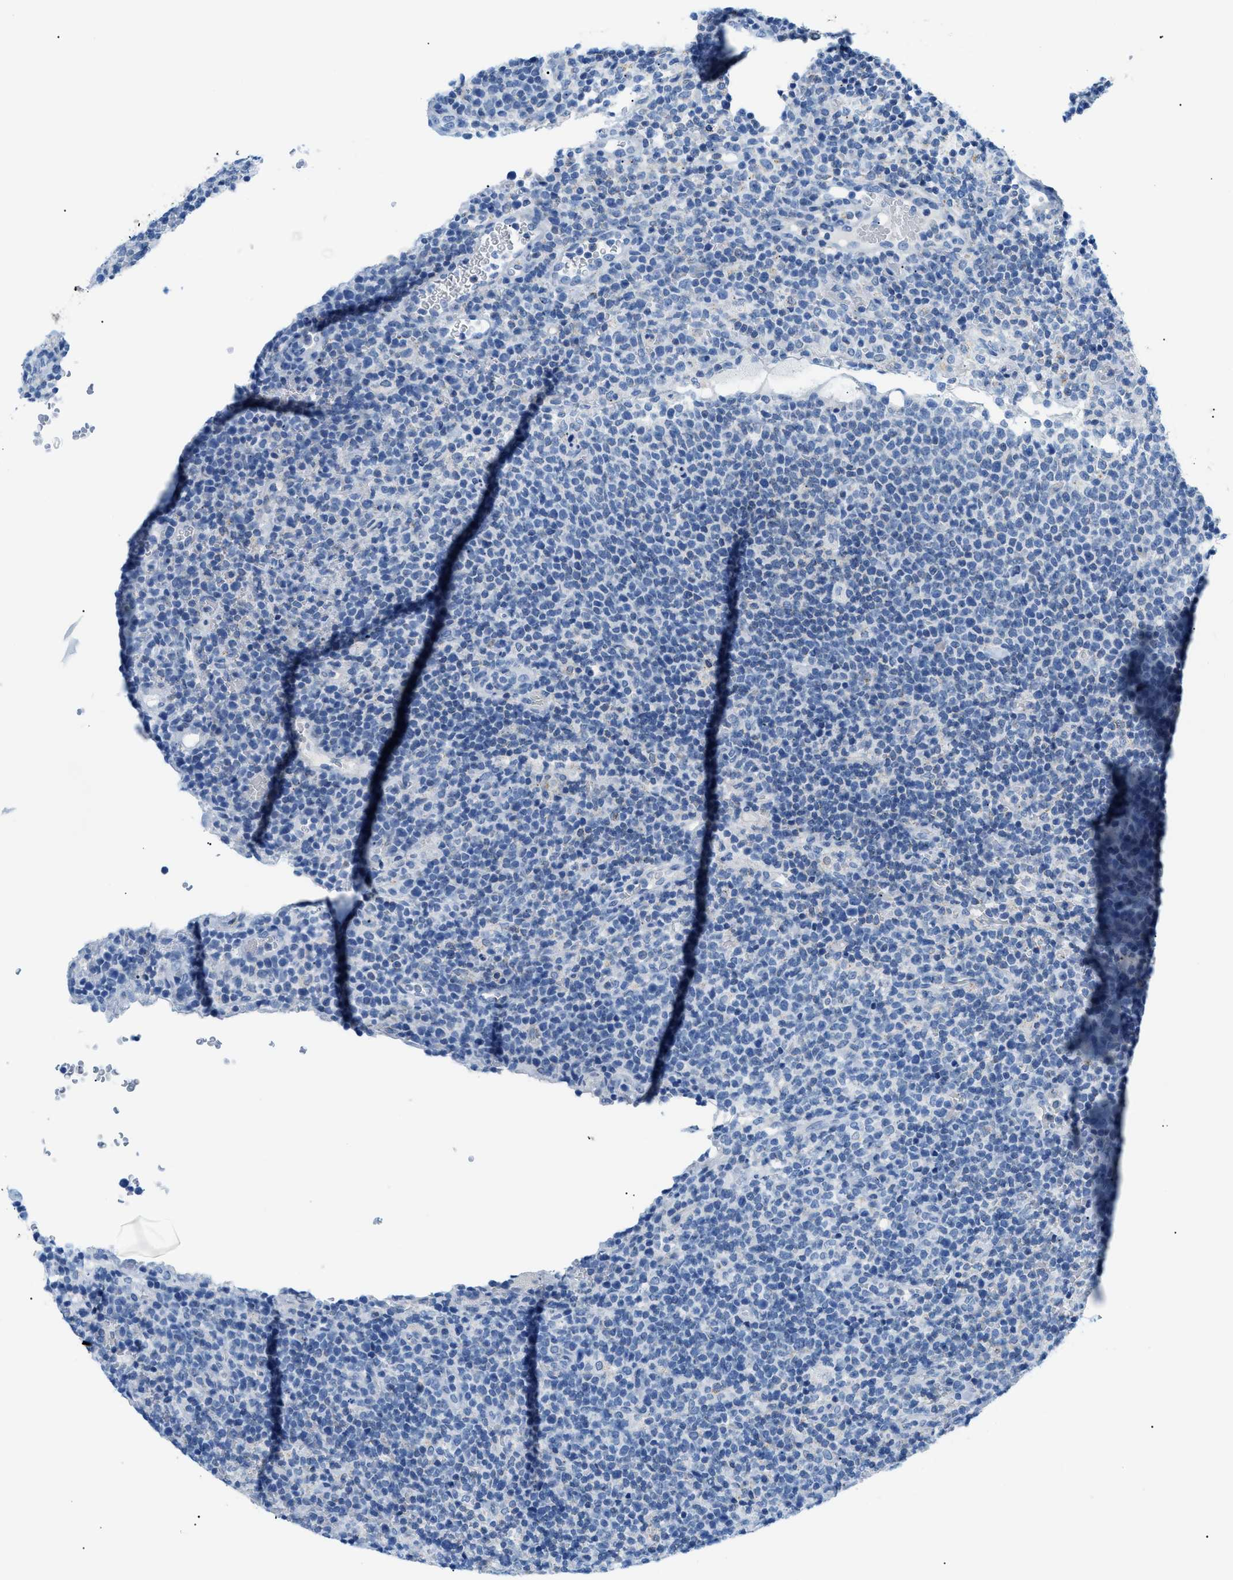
{"staining": {"intensity": "negative", "quantity": "none", "location": "none"}, "tissue": "lymphoma", "cell_type": "Tumor cells", "image_type": "cancer", "snomed": [{"axis": "morphology", "description": "Malignant lymphoma, non-Hodgkin's type, High grade"}, {"axis": "topography", "description": "Lymph node"}], "caption": "This is an IHC histopathology image of human malignant lymphoma, non-Hodgkin's type (high-grade). There is no positivity in tumor cells.", "gene": "FDCSP", "patient": {"sex": "male", "age": 61}}